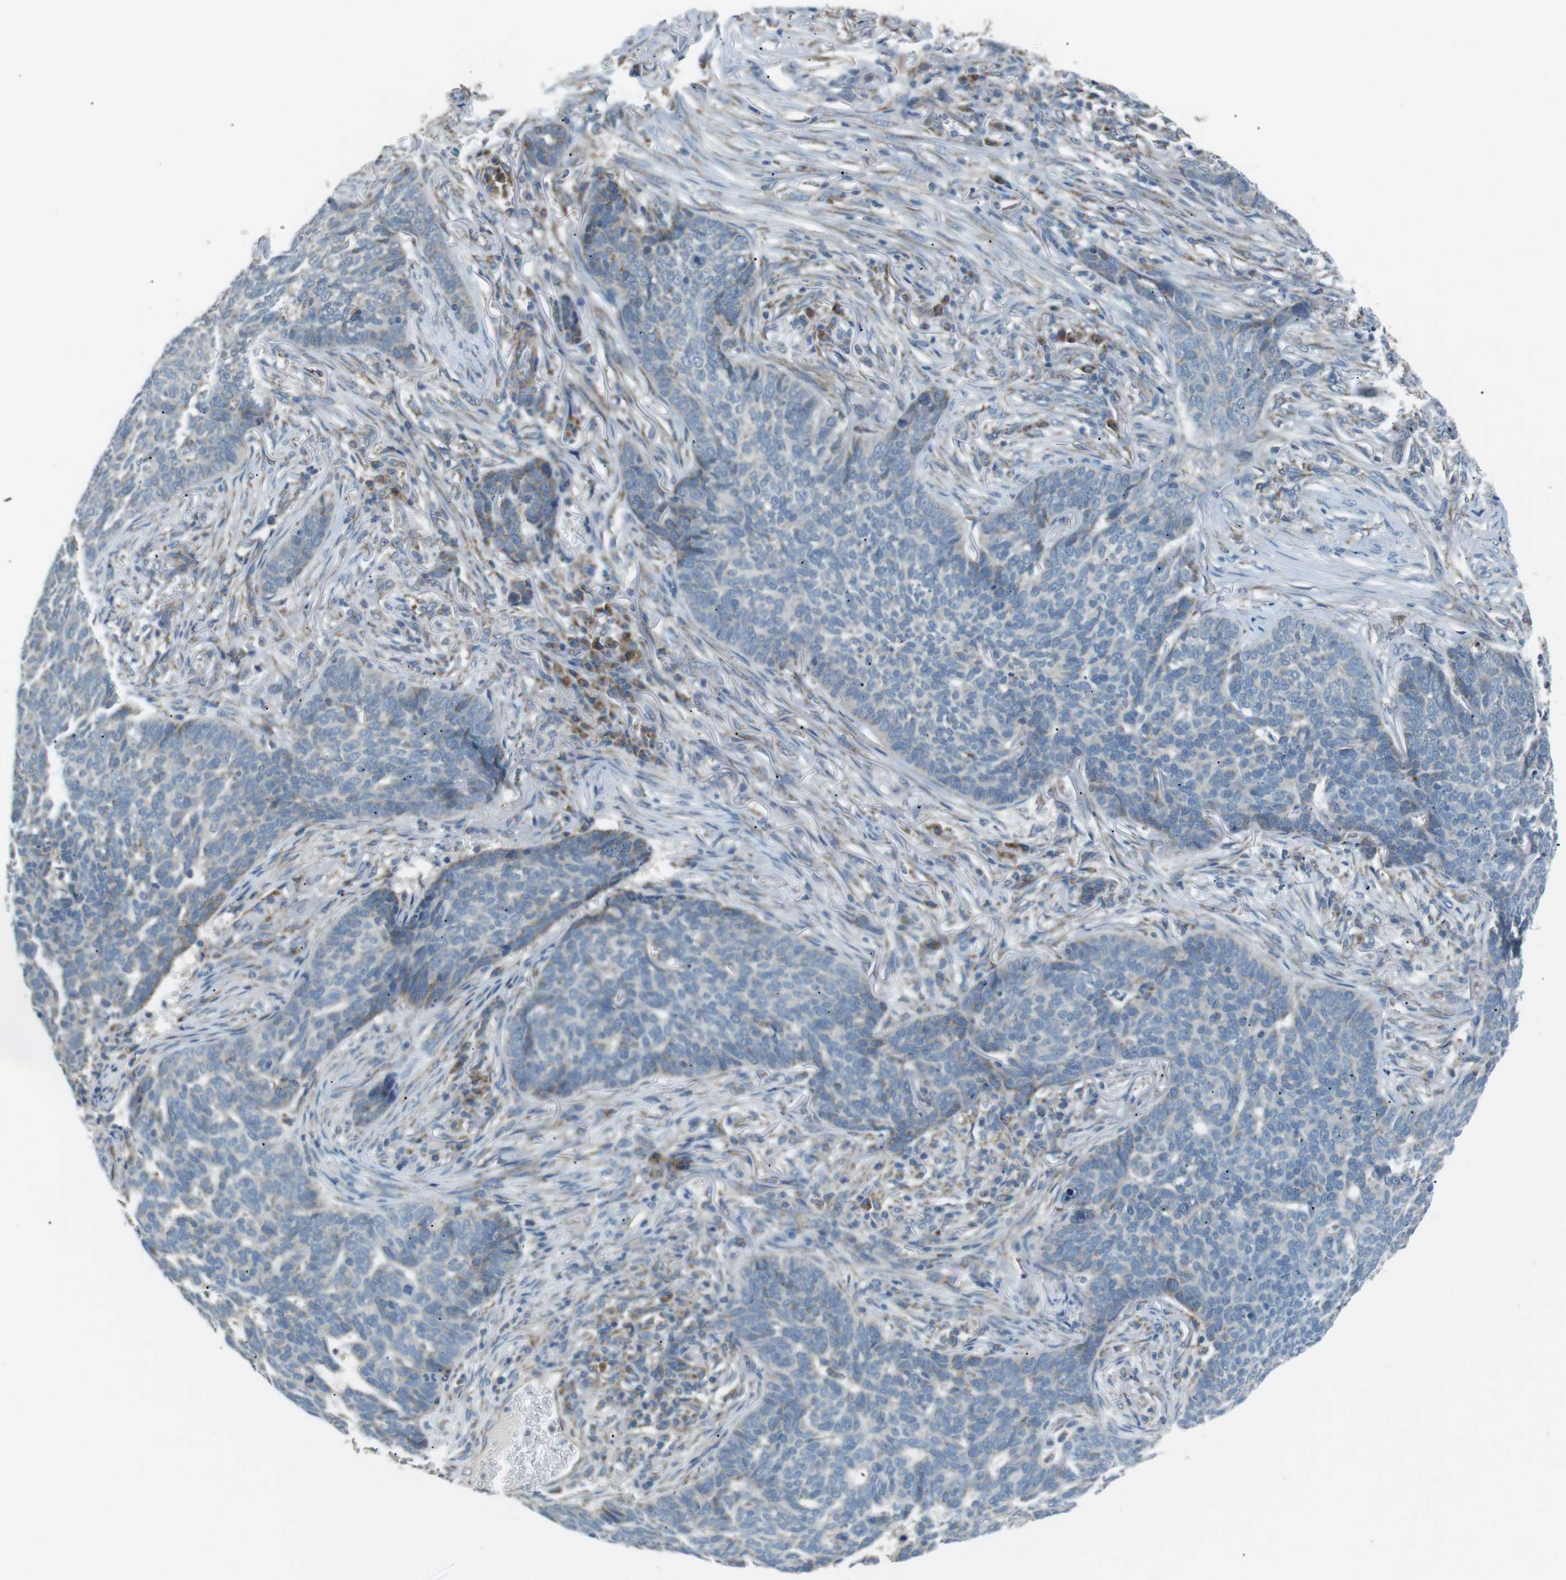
{"staining": {"intensity": "moderate", "quantity": "<25%", "location": "cytoplasmic/membranous"}, "tissue": "skin cancer", "cell_type": "Tumor cells", "image_type": "cancer", "snomed": [{"axis": "morphology", "description": "Basal cell carcinoma"}, {"axis": "topography", "description": "Skin"}], "caption": "This histopathology image demonstrates IHC staining of skin cancer (basal cell carcinoma), with low moderate cytoplasmic/membranous staining in approximately <25% of tumor cells.", "gene": "BACE1", "patient": {"sex": "male", "age": 85}}